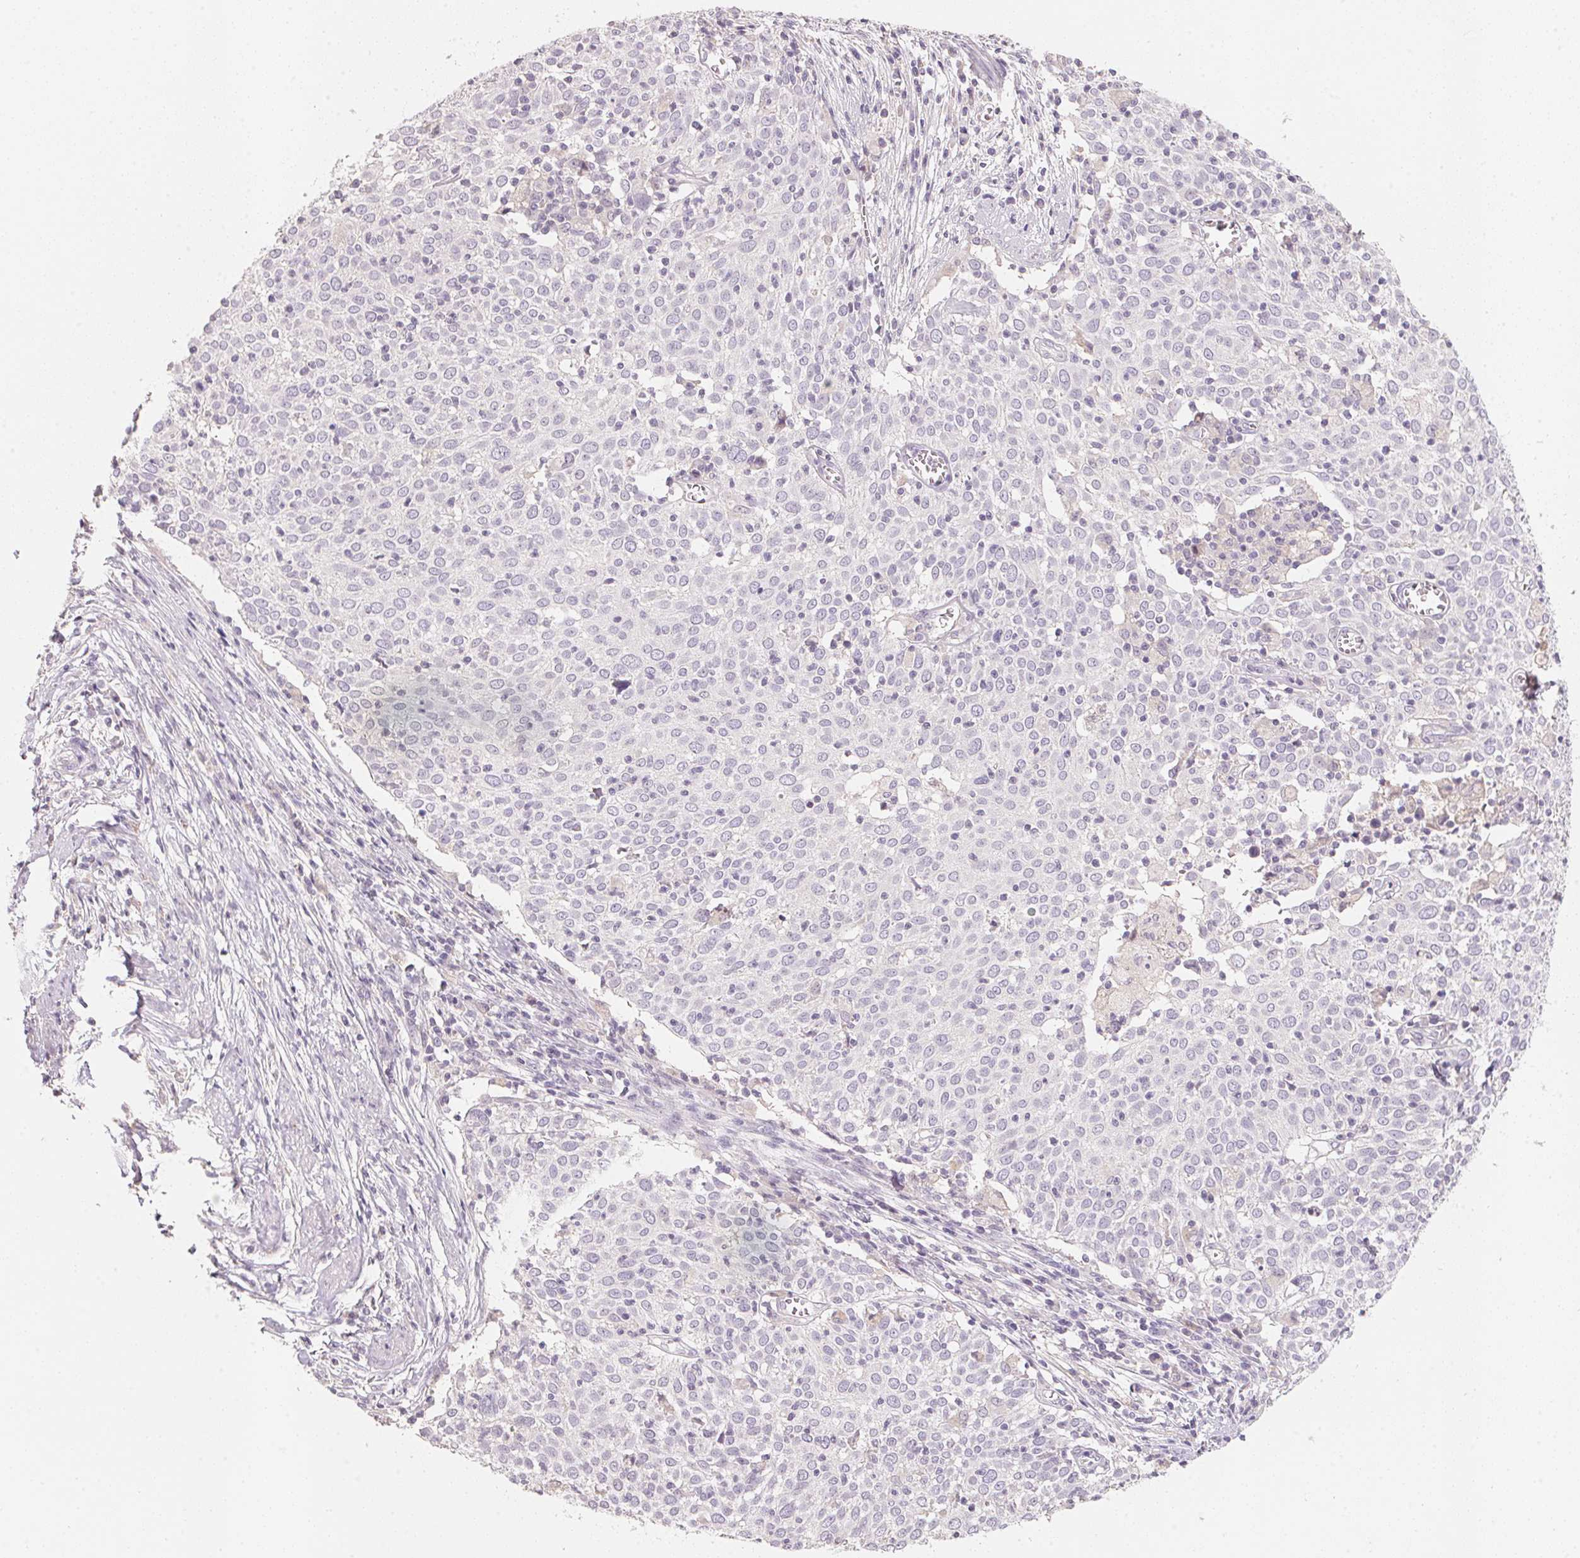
{"staining": {"intensity": "negative", "quantity": "none", "location": "none"}, "tissue": "cervical cancer", "cell_type": "Tumor cells", "image_type": "cancer", "snomed": [{"axis": "morphology", "description": "Squamous cell carcinoma, NOS"}, {"axis": "topography", "description": "Cervix"}], "caption": "High magnification brightfield microscopy of cervical squamous cell carcinoma stained with DAB (3,3'-diaminobenzidine) (brown) and counterstained with hematoxylin (blue): tumor cells show no significant staining.", "gene": "TREH", "patient": {"sex": "female", "age": 39}}